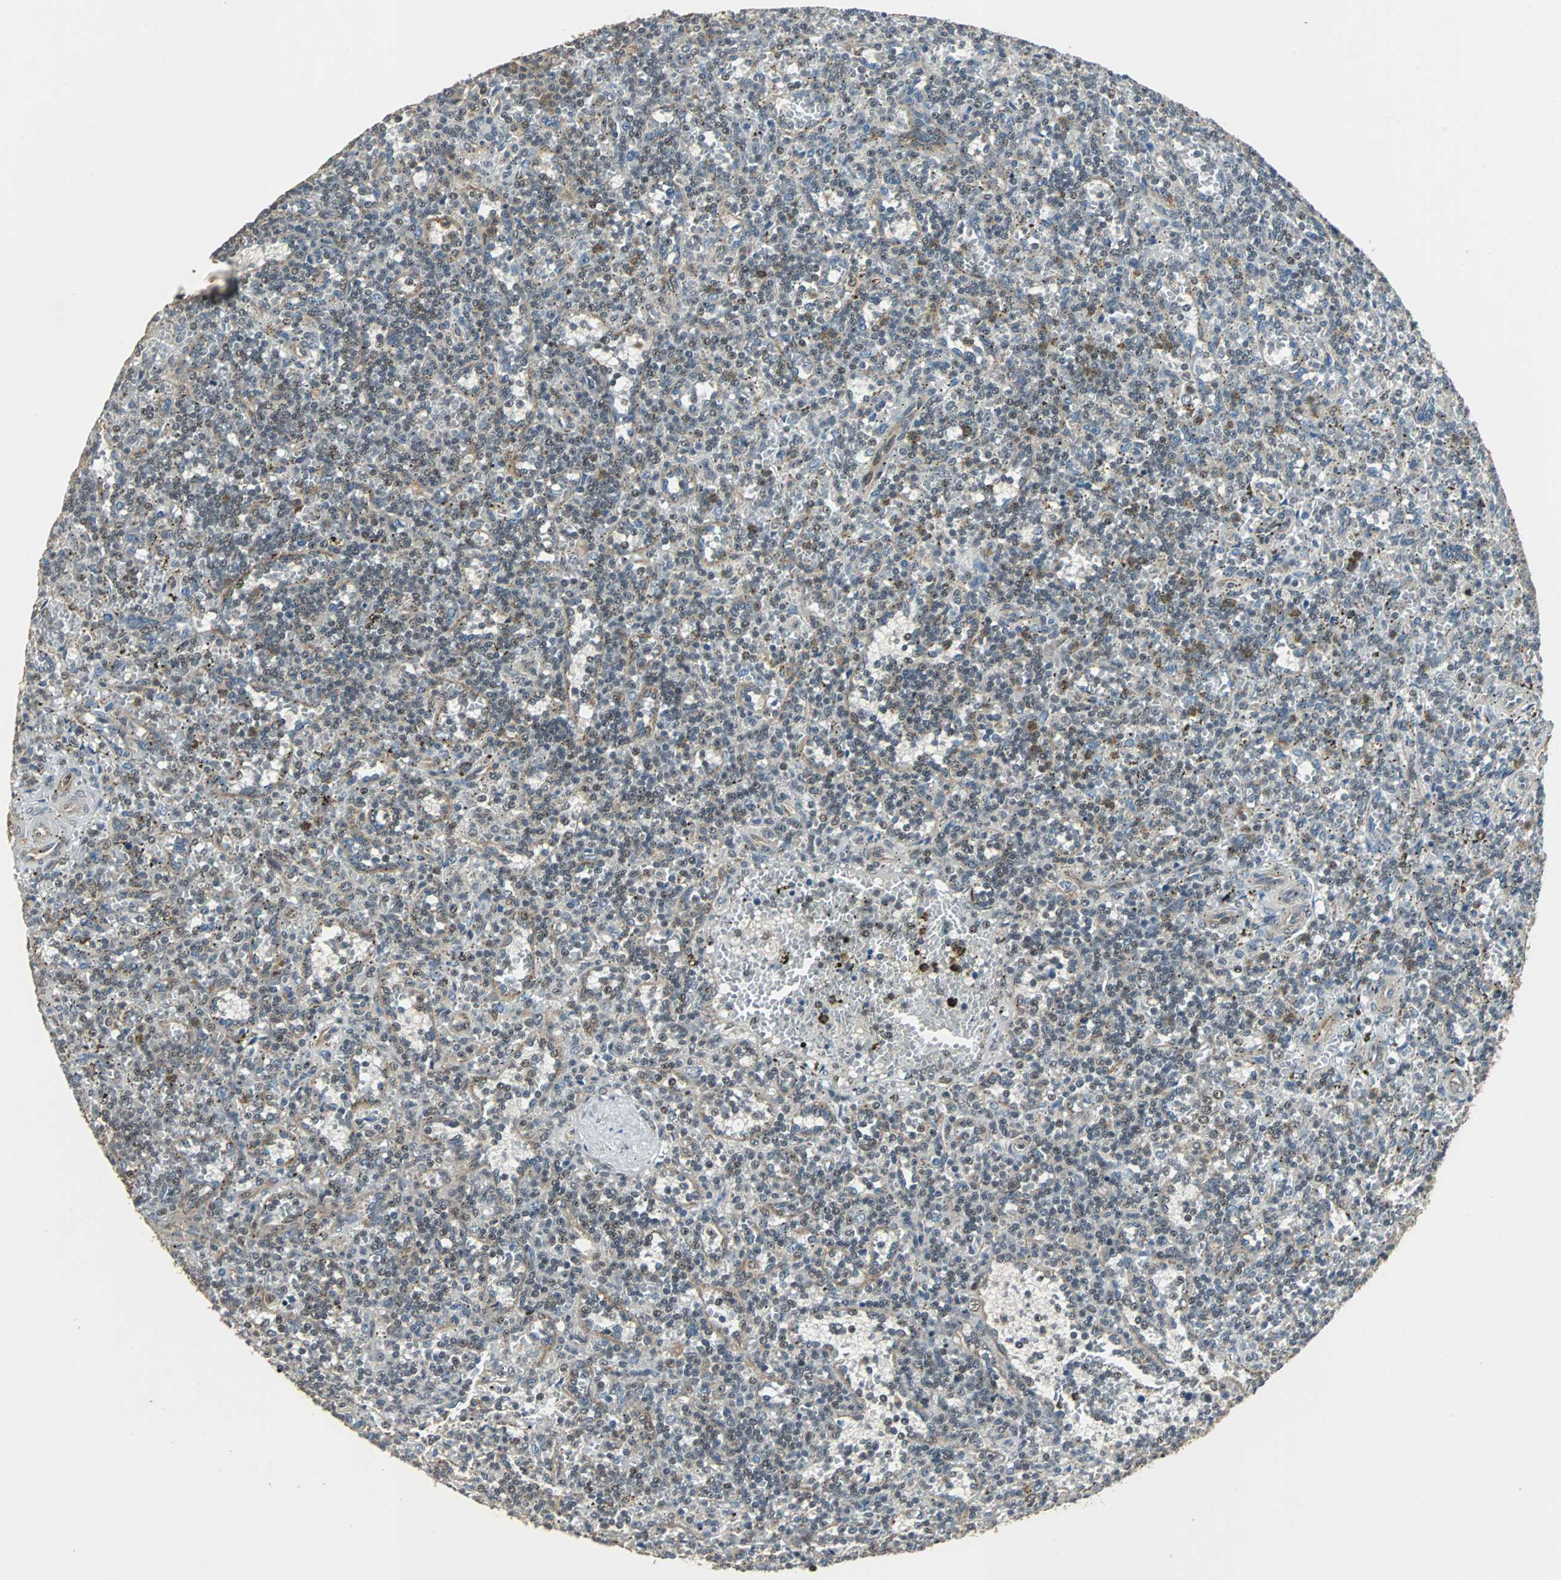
{"staining": {"intensity": "moderate", "quantity": "<25%", "location": "nuclear"}, "tissue": "lymphoma", "cell_type": "Tumor cells", "image_type": "cancer", "snomed": [{"axis": "morphology", "description": "Malignant lymphoma, non-Hodgkin's type, Low grade"}, {"axis": "topography", "description": "Spleen"}], "caption": "Approximately <25% of tumor cells in human lymphoma reveal moderate nuclear protein positivity as visualized by brown immunohistochemical staining.", "gene": "MED4", "patient": {"sex": "male", "age": 73}}